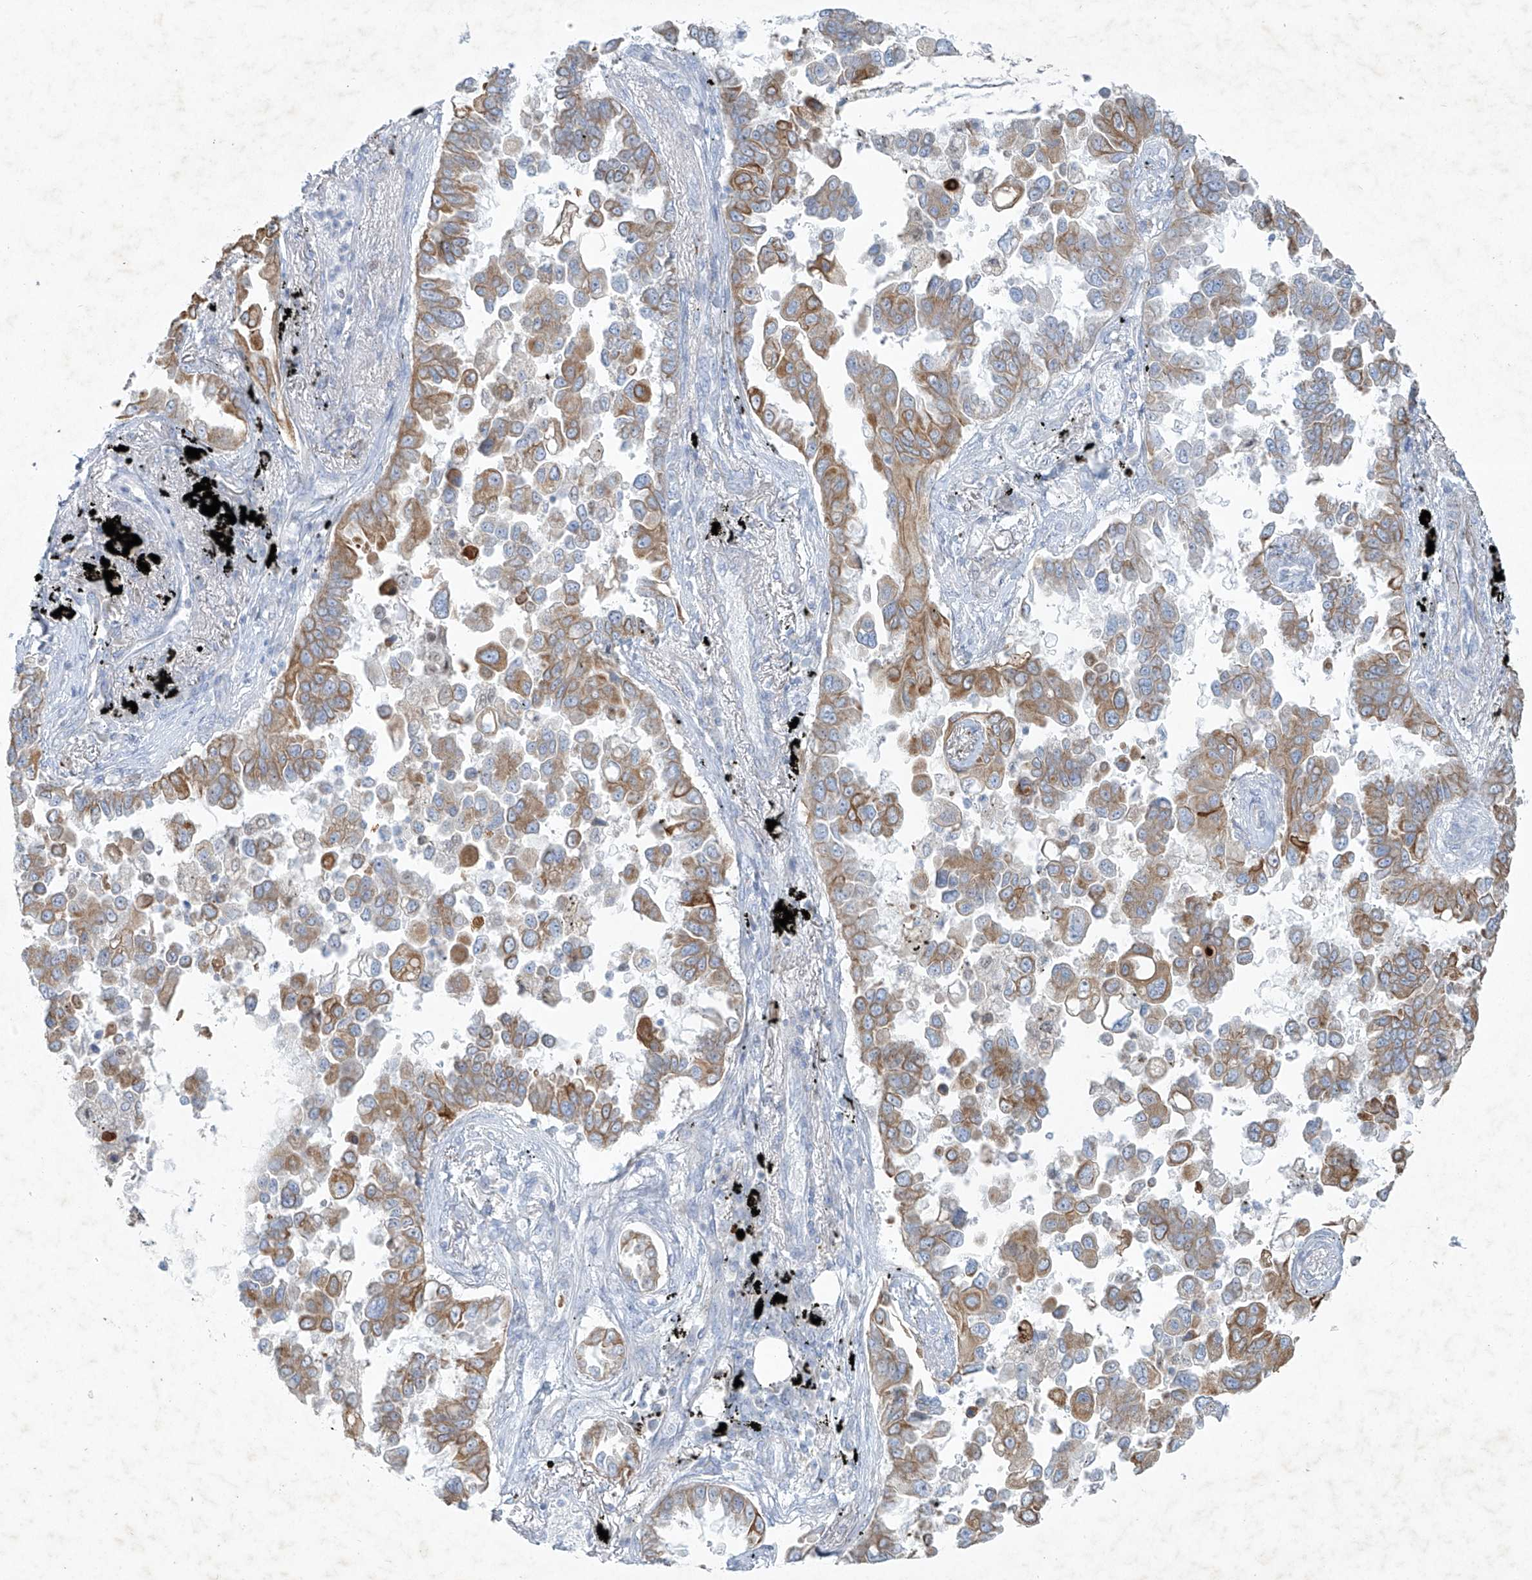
{"staining": {"intensity": "moderate", "quantity": ">75%", "location": "cytoplasmic/membranous"}, "tissue": "lung cancer", "cell_type": "Tumor cells", "image_type": "cancer", "snomed": [{"axis": "morphology", "description": "Adenocarcinoma, NOS"}, {"axis": "topography", "description": "Lung"}], "caption": "Approximately >75% of tumor cells in lung cancer exhibit moderate cytoplasmic/membranous protein staining as visualized by brown immunohistochemical staining.", "gene": "TUBE1", "patient": {"sex": "female", "age": 67}}